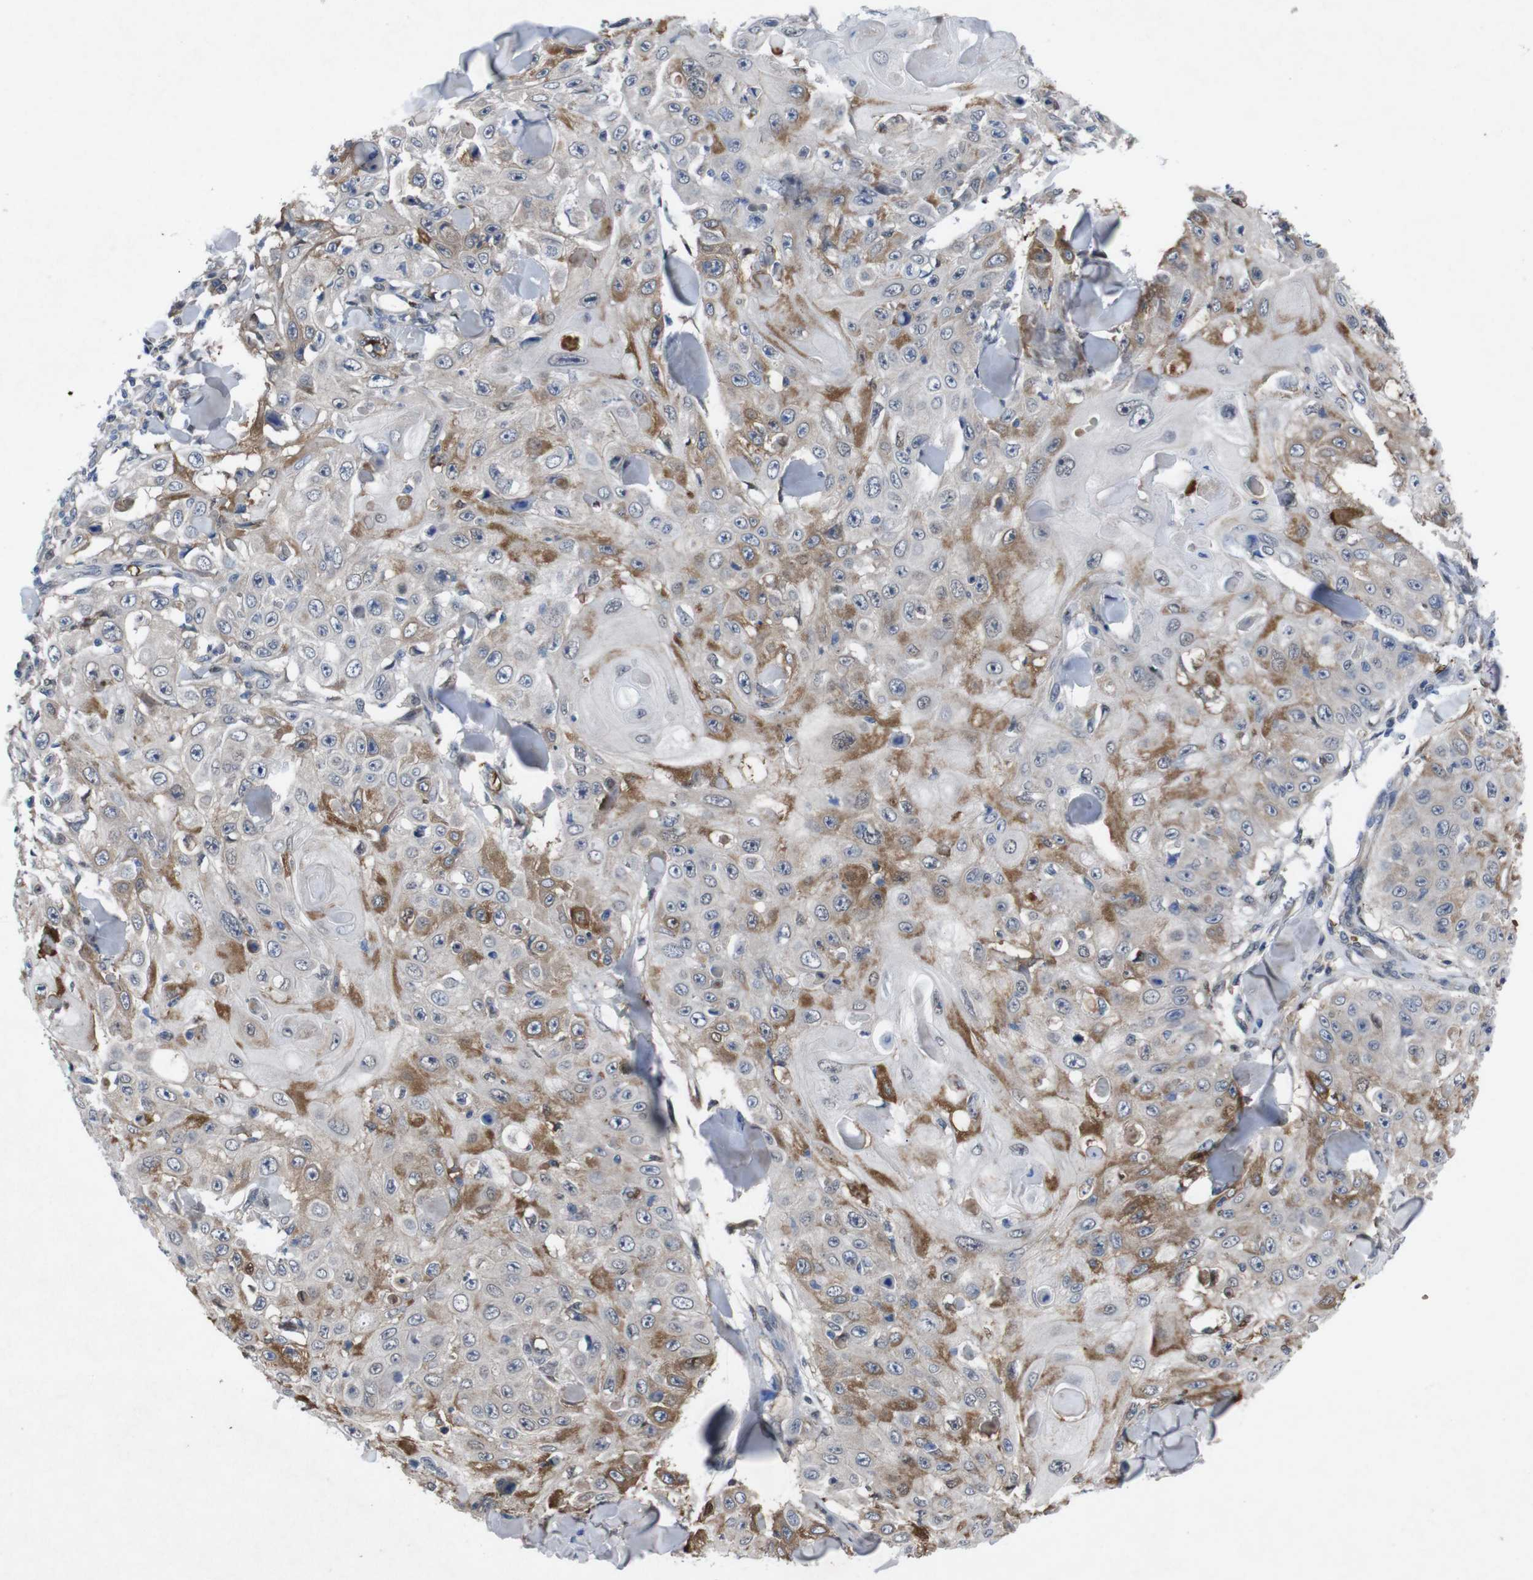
{"staining": {"intensity": "moderate", "quantity": "<25%", "location": "cytoplasmic/membranous"}, "tissue": "skin cancer", "cell_type": "Tumor cells", "image_type": "cancer", "snomed": [{"axis": "morphology", "description": "Squamous cell carcinoma, NOS"}, {"axis": "topography", "description": "Skin"}], "caption": "Skin cancer (squamous cell carcinoma) stained with DAB IHC shows low levels of moderate cytoplasmic/membranous positivity in approximately <25% of tumor cells.", "gene": "SPTB", "patient": {"sex": "male", "age": 86}}